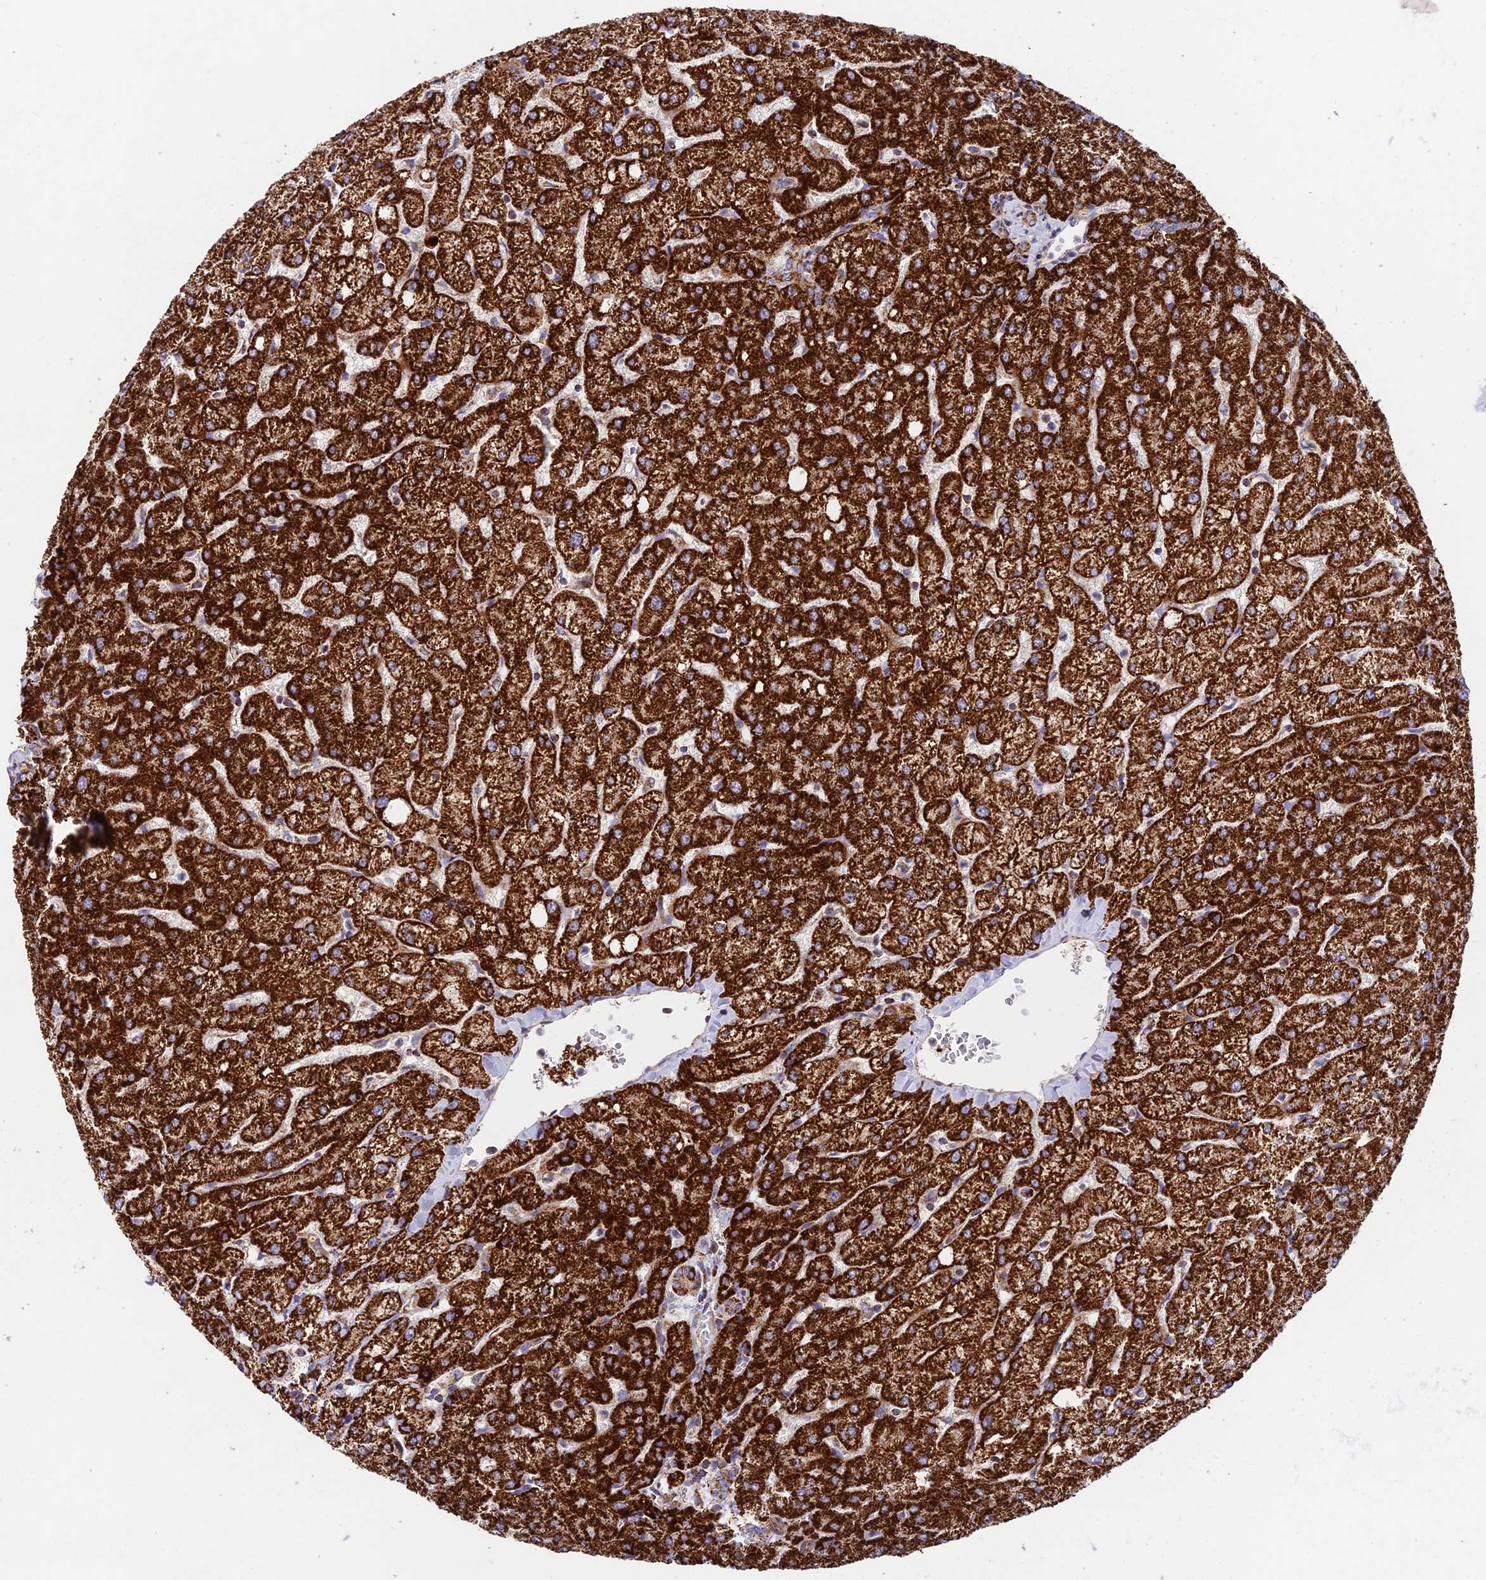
{"staining": {"intensity": "moderate", "quantity": "25%-75%", "location": "cytoplasmic/membranous"}, "tissue": "liver", "cell_type": "Cholangiocytes", "image_type": "normal", "snomed": [{"axis": "morphology", "description": "Normal tissue, NOS"}, {"axis": "topography", "description": "Liver"}], "caption": "Immunohistochemical staining of unremarkable human liver displays moderate cytoplasmic/membranous protein positivity in approximately 25%-75% of cholangiocytes. (DAB = brown stain, brightfield microscopy at high magnification).", "gene": "KHDC3L", "patient": {"sex": "female", "age": 54}}